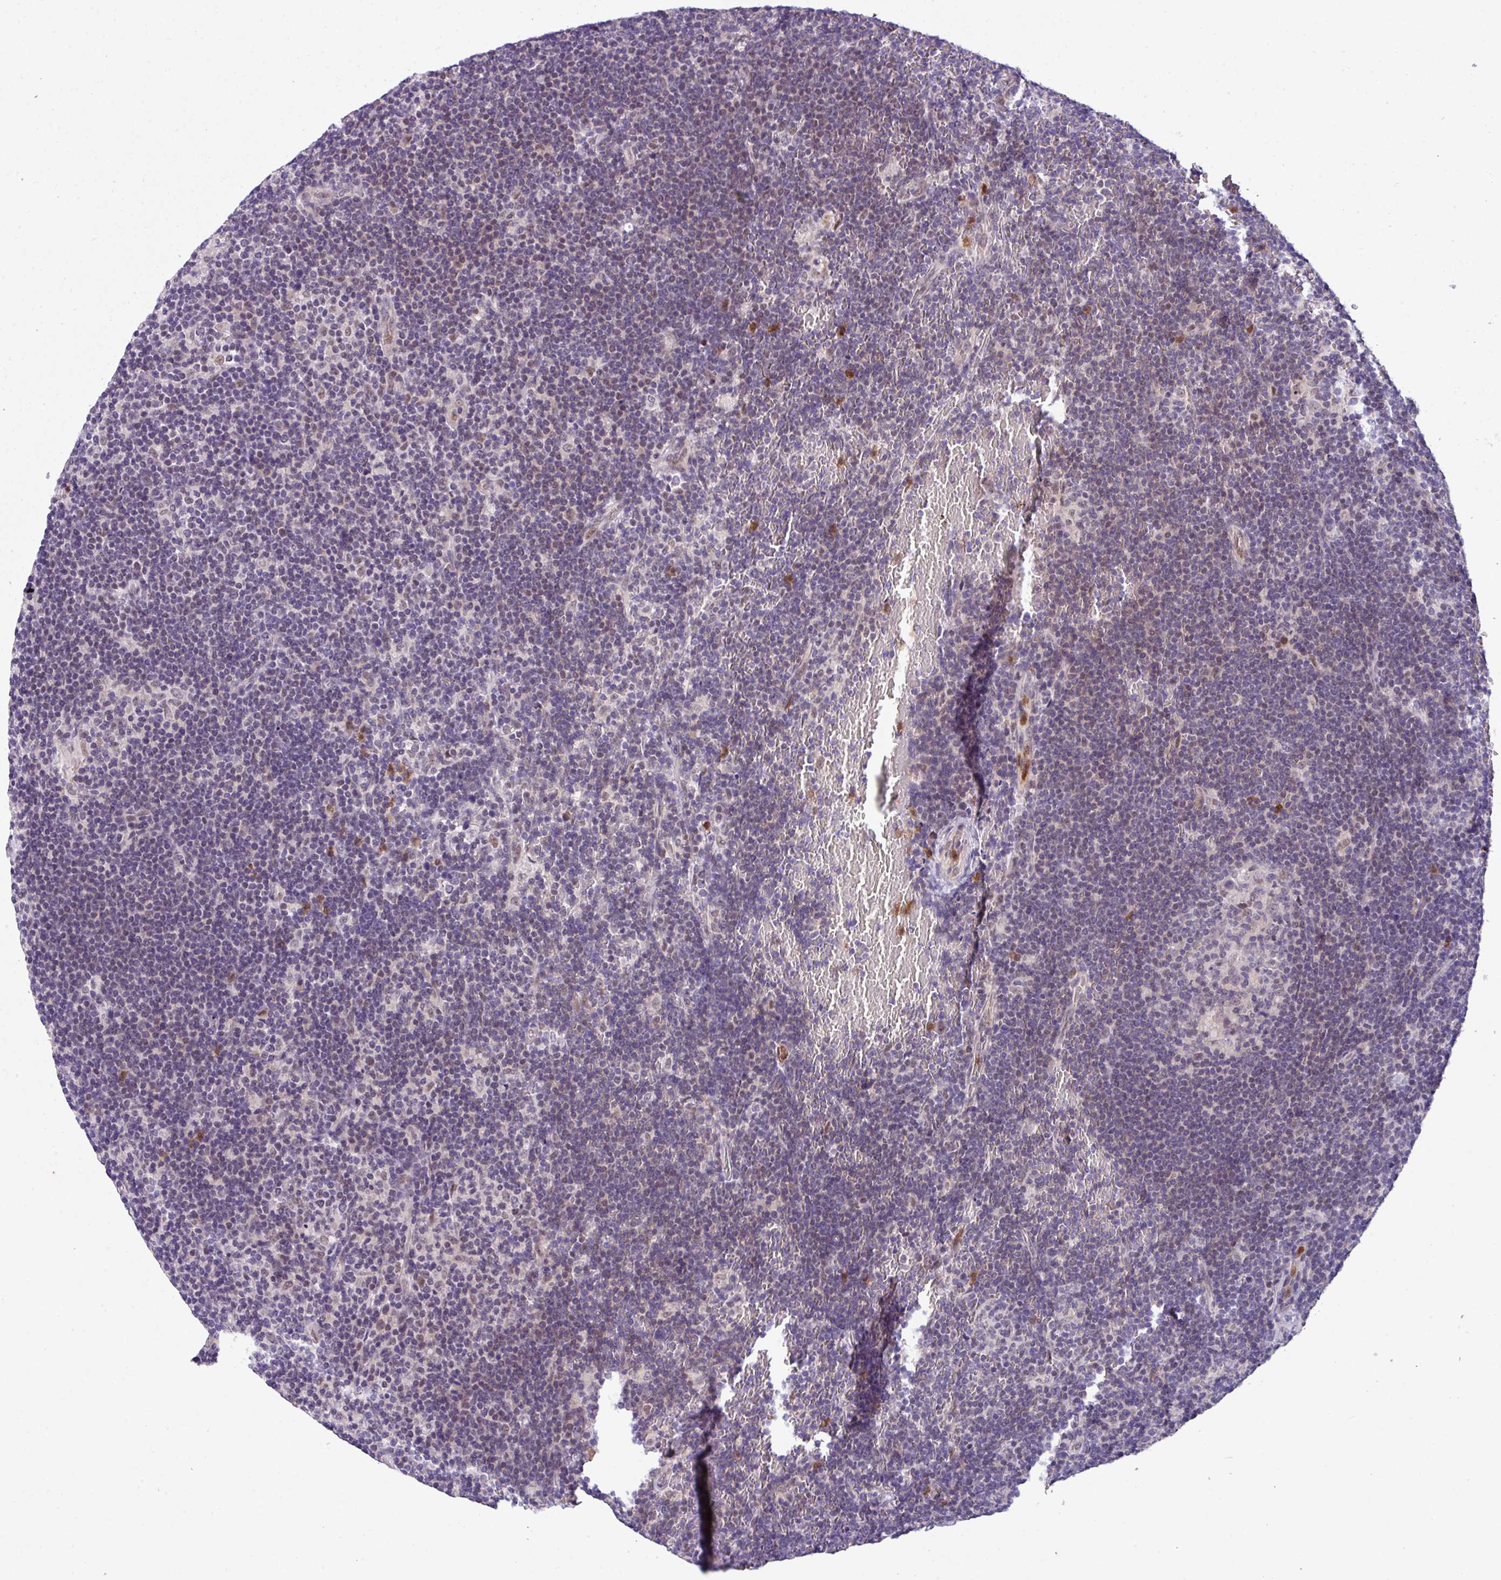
{"staining": {"intensity": "negative", "quantity": "none", "location": "none"}, "tissue": "lymphoma", "cell_type": "Tumor cells", "image_type": "cancer", "snomed": [{"axis": "morphology", "description": "Hodgkin's disease, NOS"}, {"axis": "topography", "description": "Lymph node"}], "caption": "This is an immunohistochemistry (IHC) micrograph of human Hodgkin's disease. There is no expression in tumor cells.", "gene": "ZFP3", "patient": {"sex": "female", "age": 57}}